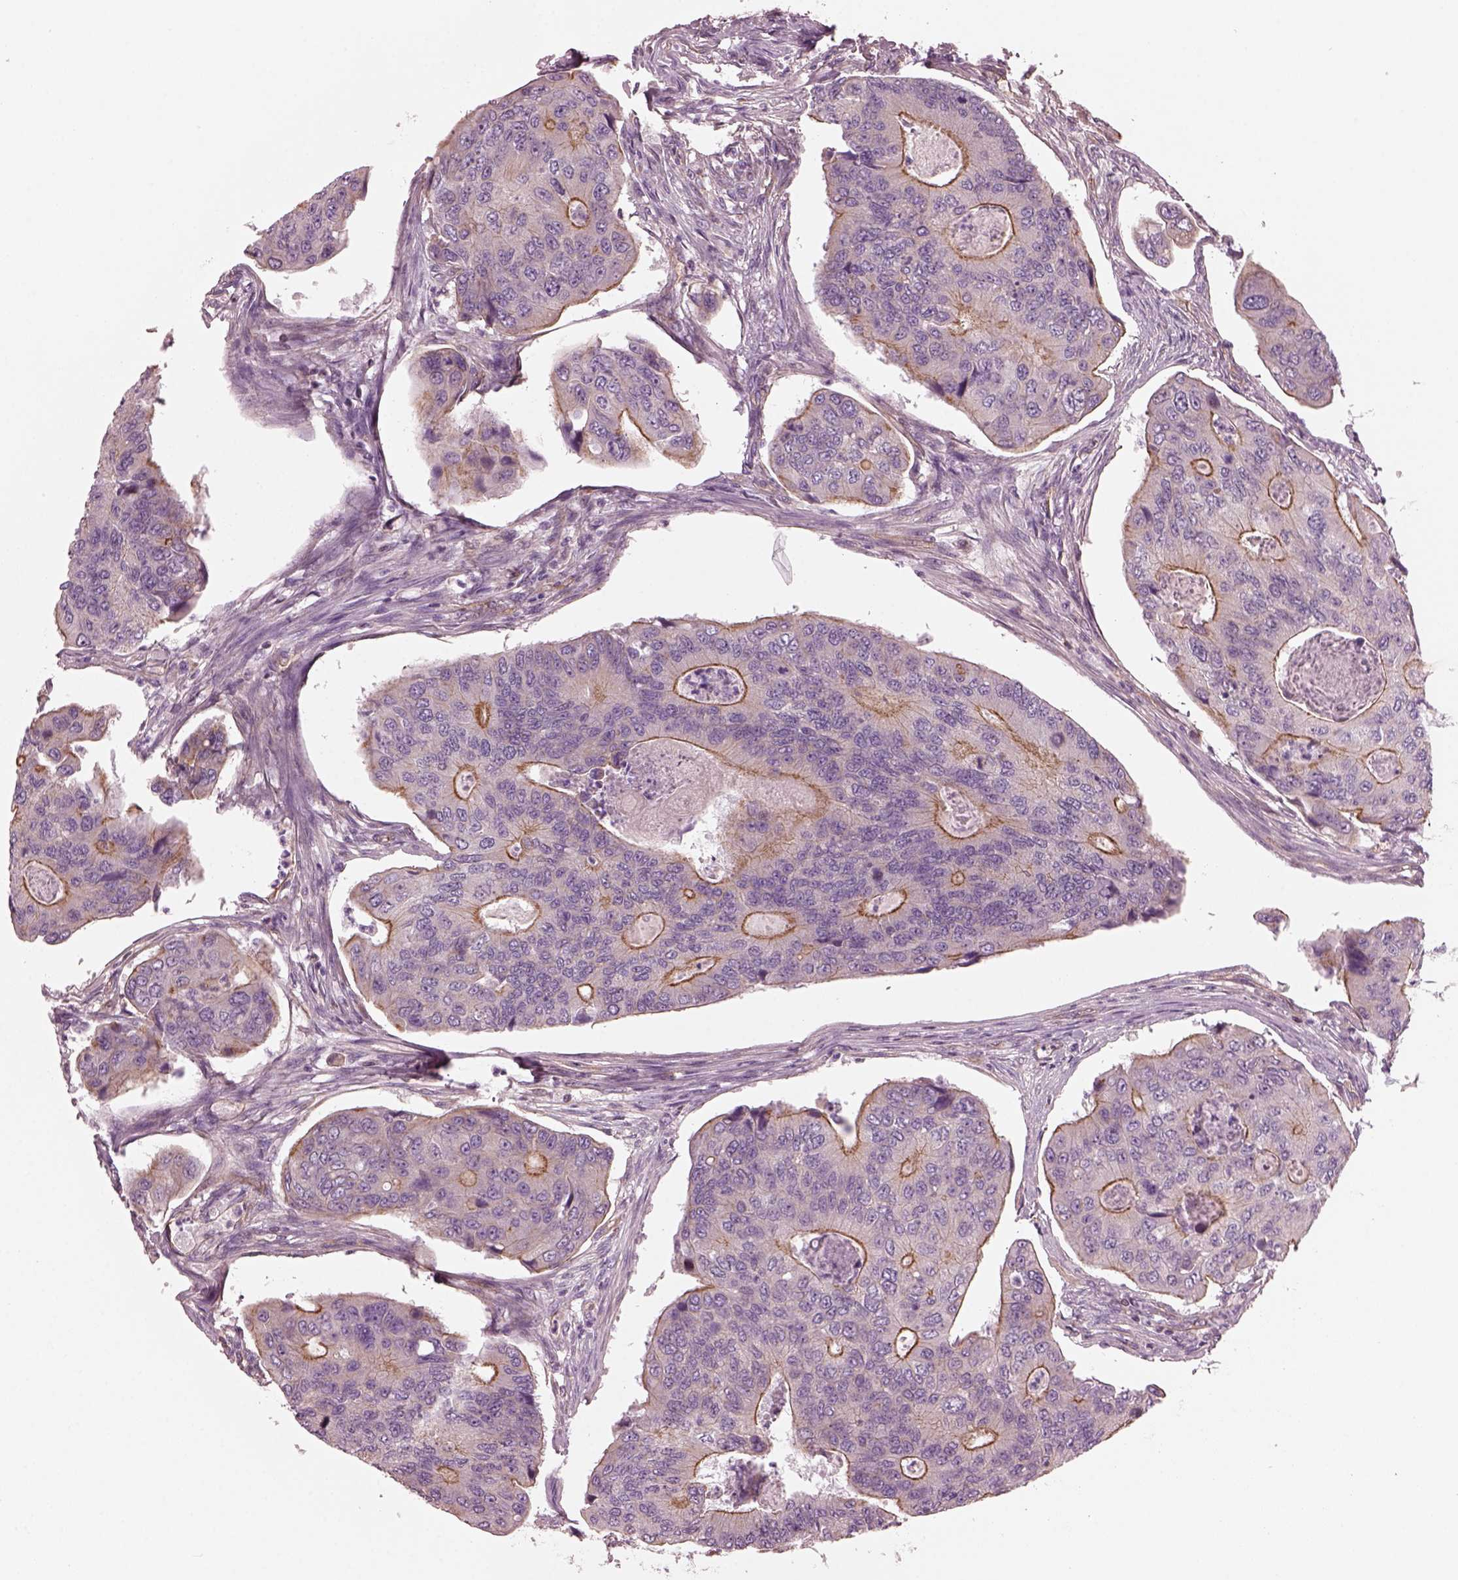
{"staining": {"intensity": "moderate", "quantity": "25%-75%", "location": "cytoplasmic/membranous"}, "tissue": "colorectal cancer", "cell_type": "Tumor cells", "image_type": "cancer", "snomed": [{"axis": "morphology", "description": "Adenocarcinoma, NOS"}, {"axis": "topography", "description": "Colon"}], "caption": "Protein expression analysis of human adenocarcinoma (colorectal) reveals moderate cytoplasmic/membranous positivity in about 25%-75% of tumor cells. The protein is stained brown, and the nuclei are stained in blue (DAB IHC with brightfield microscopy, high magnification).", "gene": "ODAD1", "patient": {"sex": "female", "age": 67}}